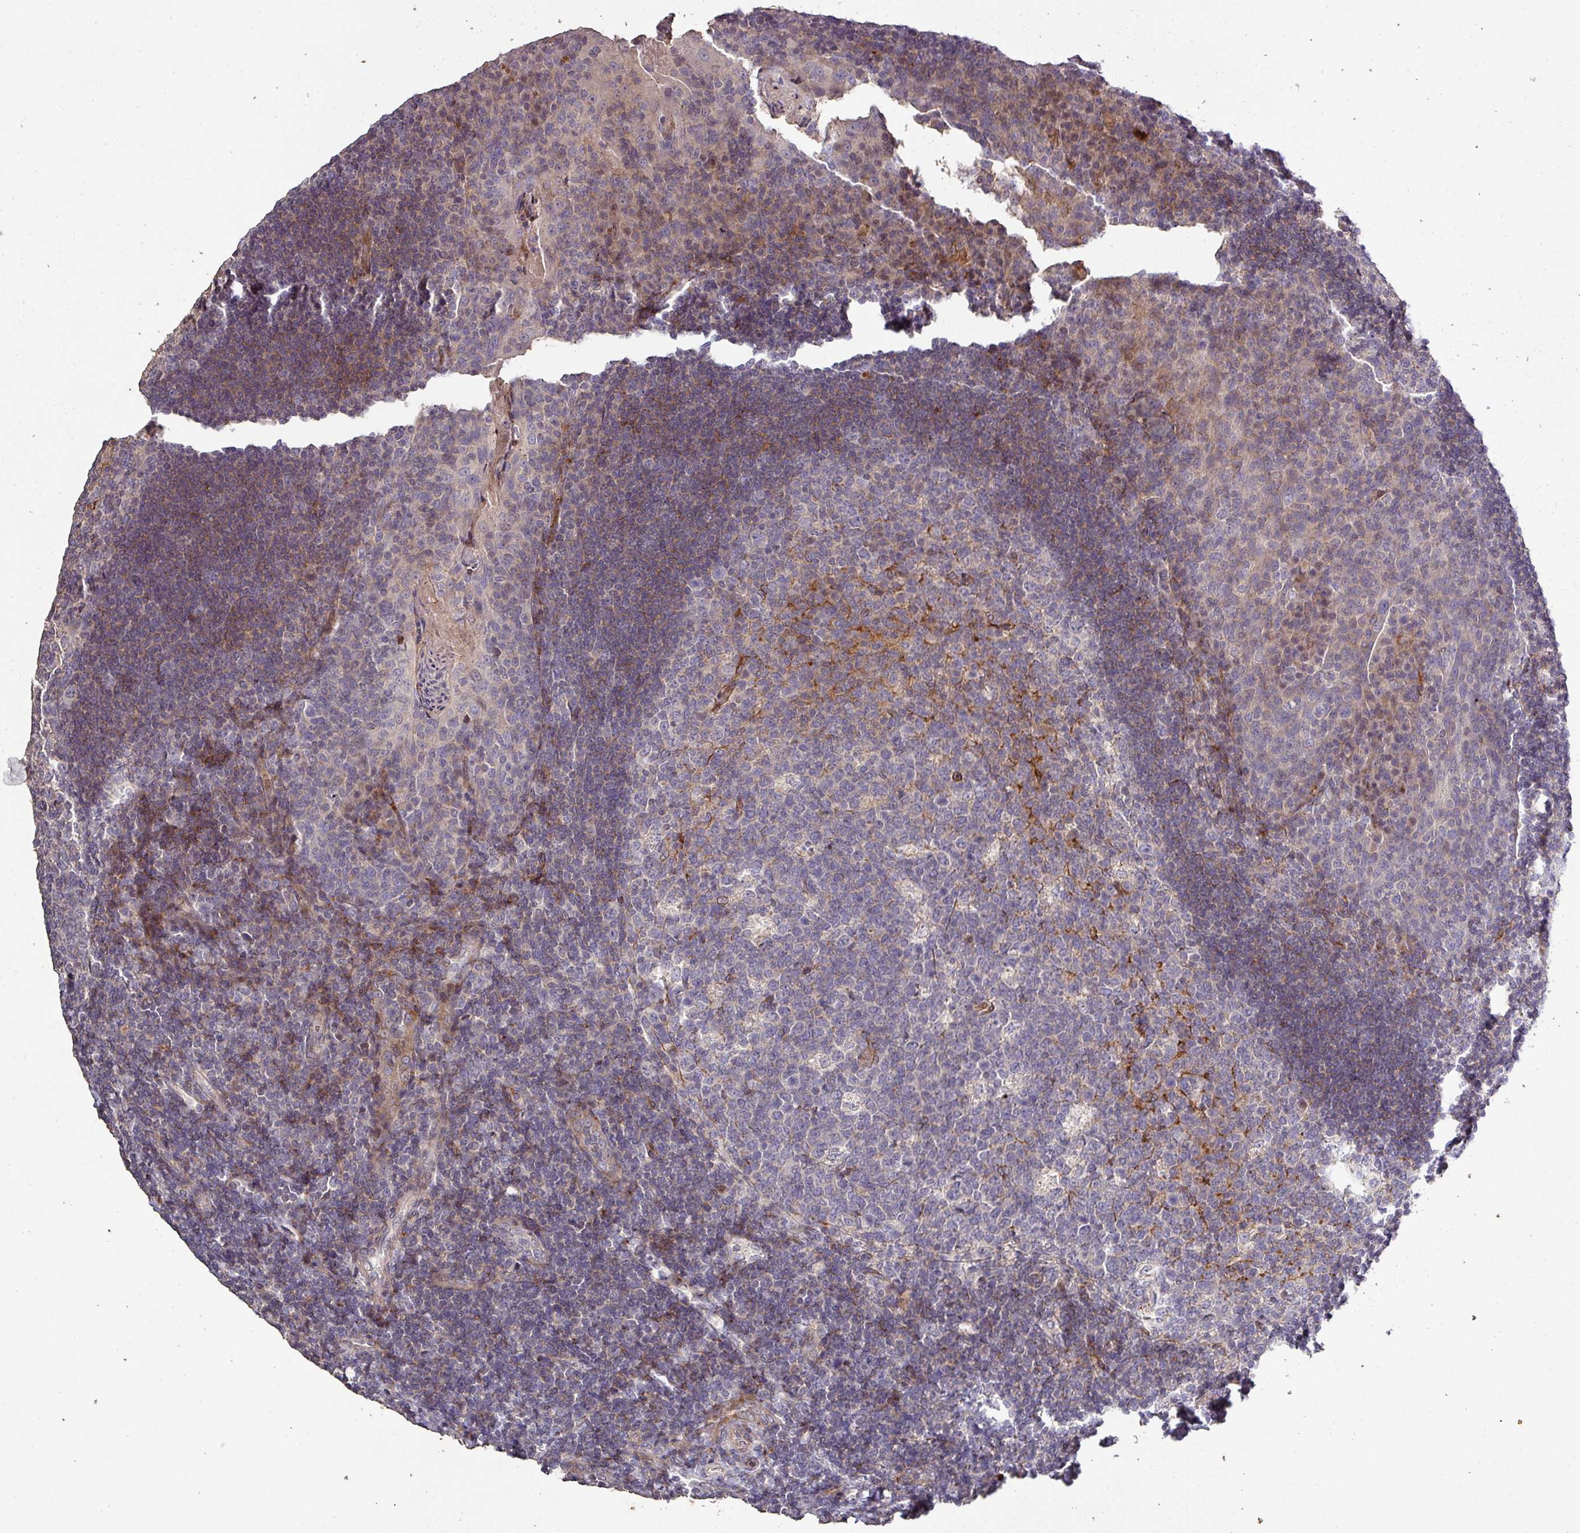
{"staining": {"intensity": "moderate", "quantity": "<25%", "location": "cytoplasmic/membranous"}, "tissue": "tonsil", "cell_type": "Germinal center cells", "image_type": "normal", "snomed": [{"axis": "morphology", "description": "Normal tissue, NOS"}, {"axis": "topography", "description": "Tonsil"}], "caption": "Protein positivity by immunohistochemistry exhibits moderate cytoplasmic/membranous positivity in about <25% of germinal center cells in unremarkable tonsil.", "gene": "RPL23A", "patient": {"sex": "male", "age": 17}}